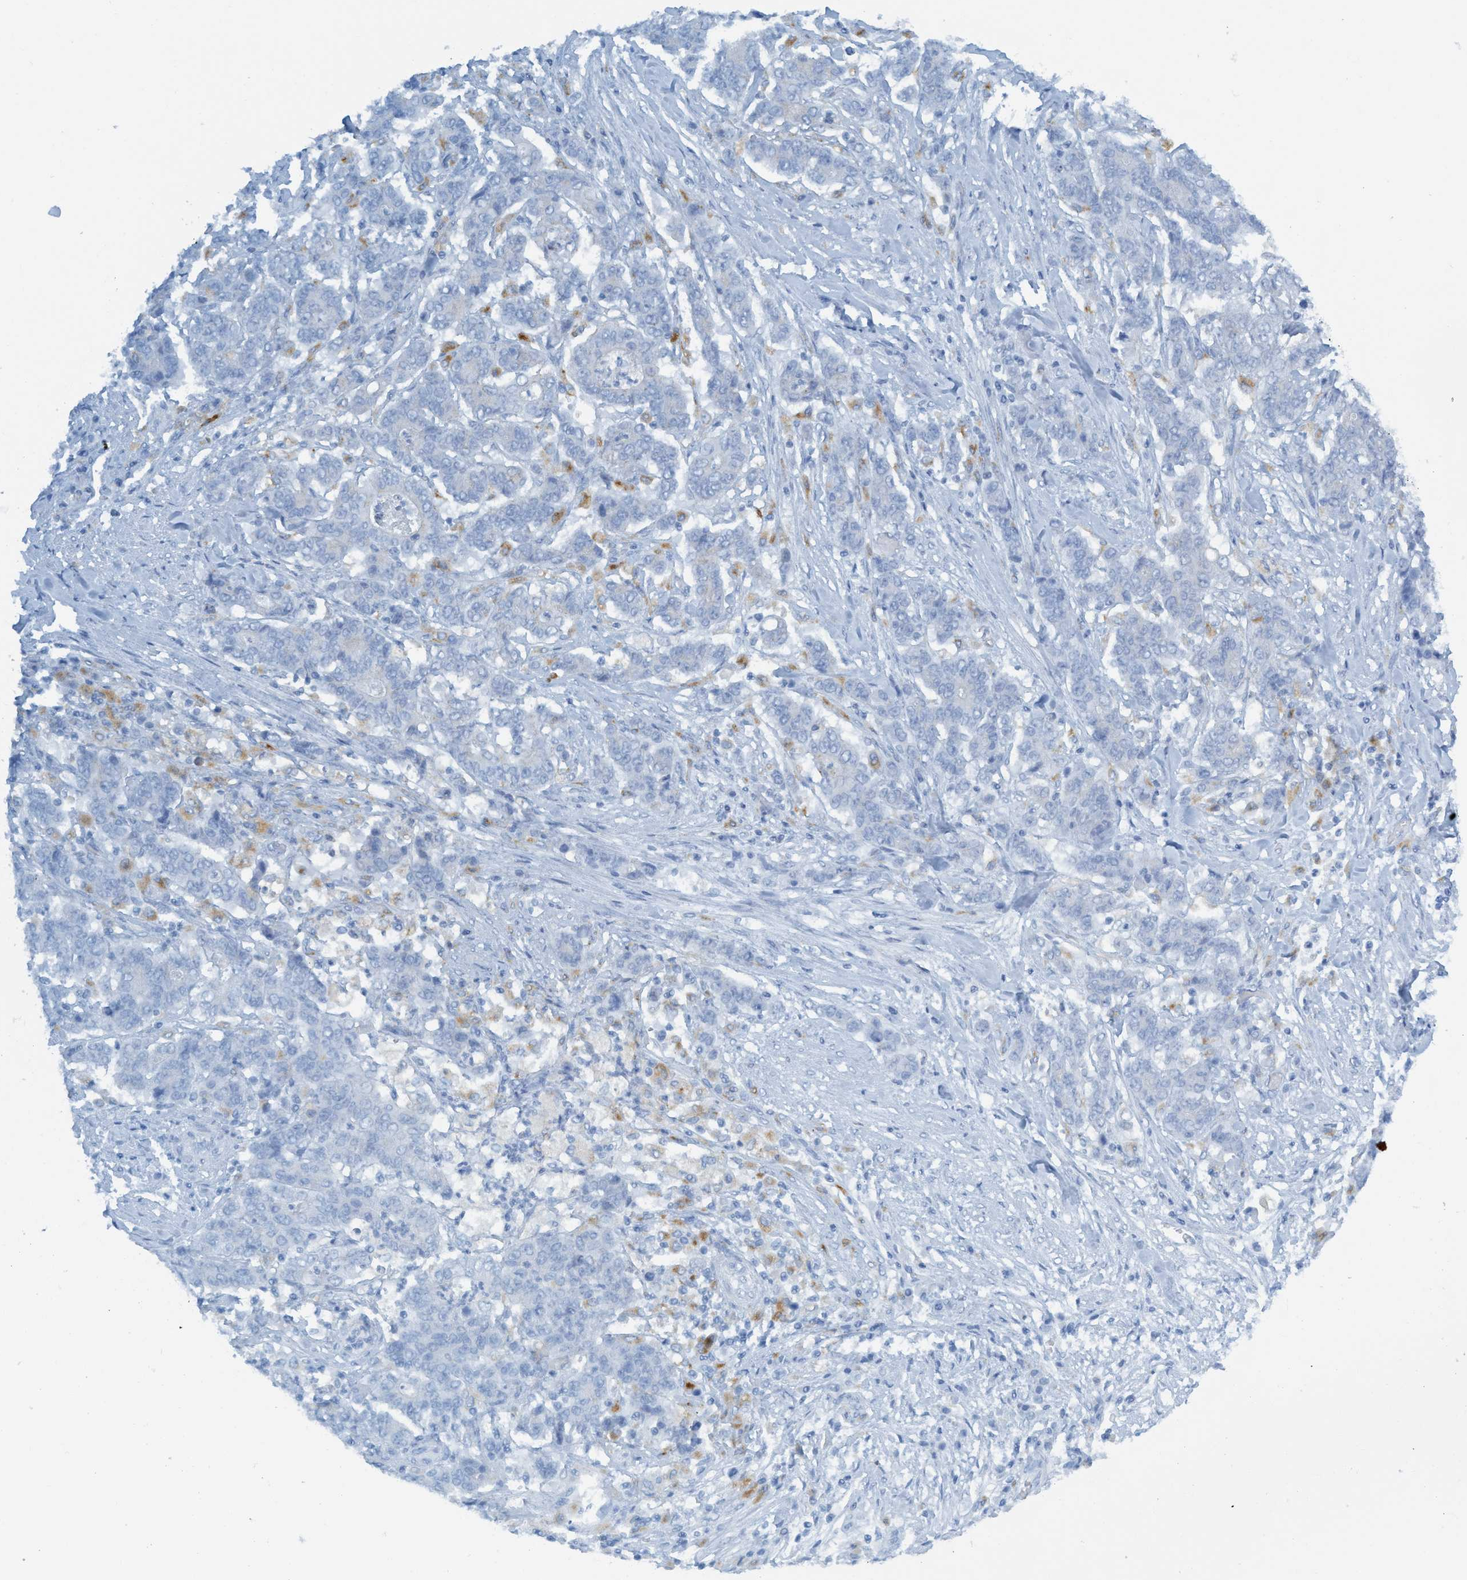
{"staining": {"intensity": "negative", "quantity": "none", "location": "none"}, "tissue": "stomach cancer", "cell_type": "Tumor cells", "image_type": "cancer", "snomed": [{"axis": "morphology", "description": "Adenocarcinoma, NOS"}, {"axis": "topography", "description": "Stomach"}], "caption": "Micrograph shows no significant protein positivity in tumor cells of stomach adenocarcinoma.", "gene": "C21orf62", "patient": {"sex": "female", "age": 73}}